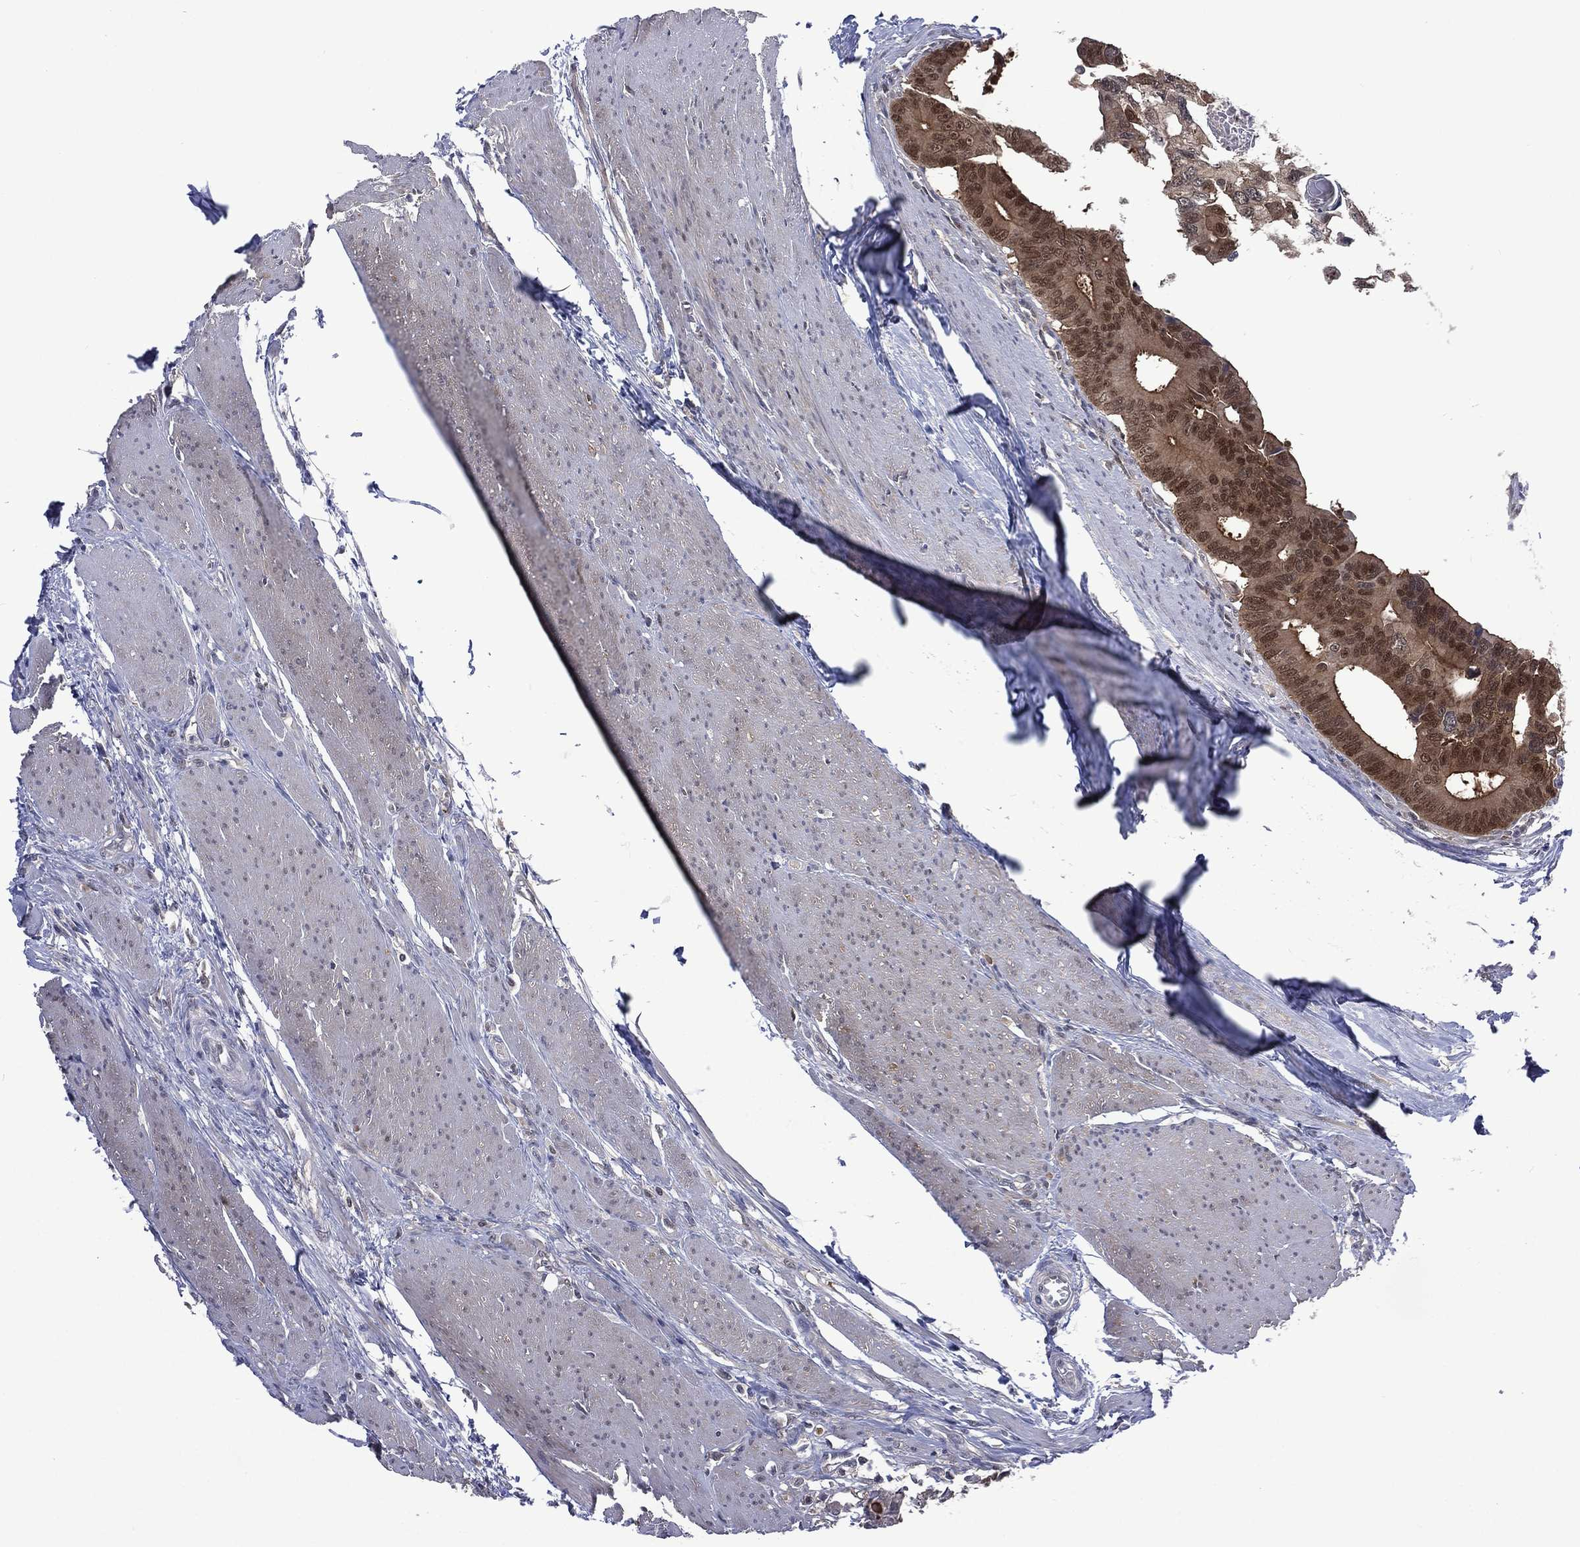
{"staining": {"intensity": "moderate", "quantity": "25%-75%", "location": "nuclear"}, "tissue": "colorectal cancer", "cell_type": "Tumor cells", "image_type": "cancer", "snomed": [{"axis": "morphology", "description": "Adenocarcinoma, NOS"}, {"axis": "topography", "description": "Rectum"}], "caption": "The micrograph reveals staining of adenocarcinoma (colorectal), revealing moderate nuclear protein staining (brown color) within tumor cells. (DAB (3,3'-diaminobenzidine) IHC, brown staining for protein, blue staining for nuclei).", "gene": "MTAP", "patient": {"sex": "male", "age": 64}}